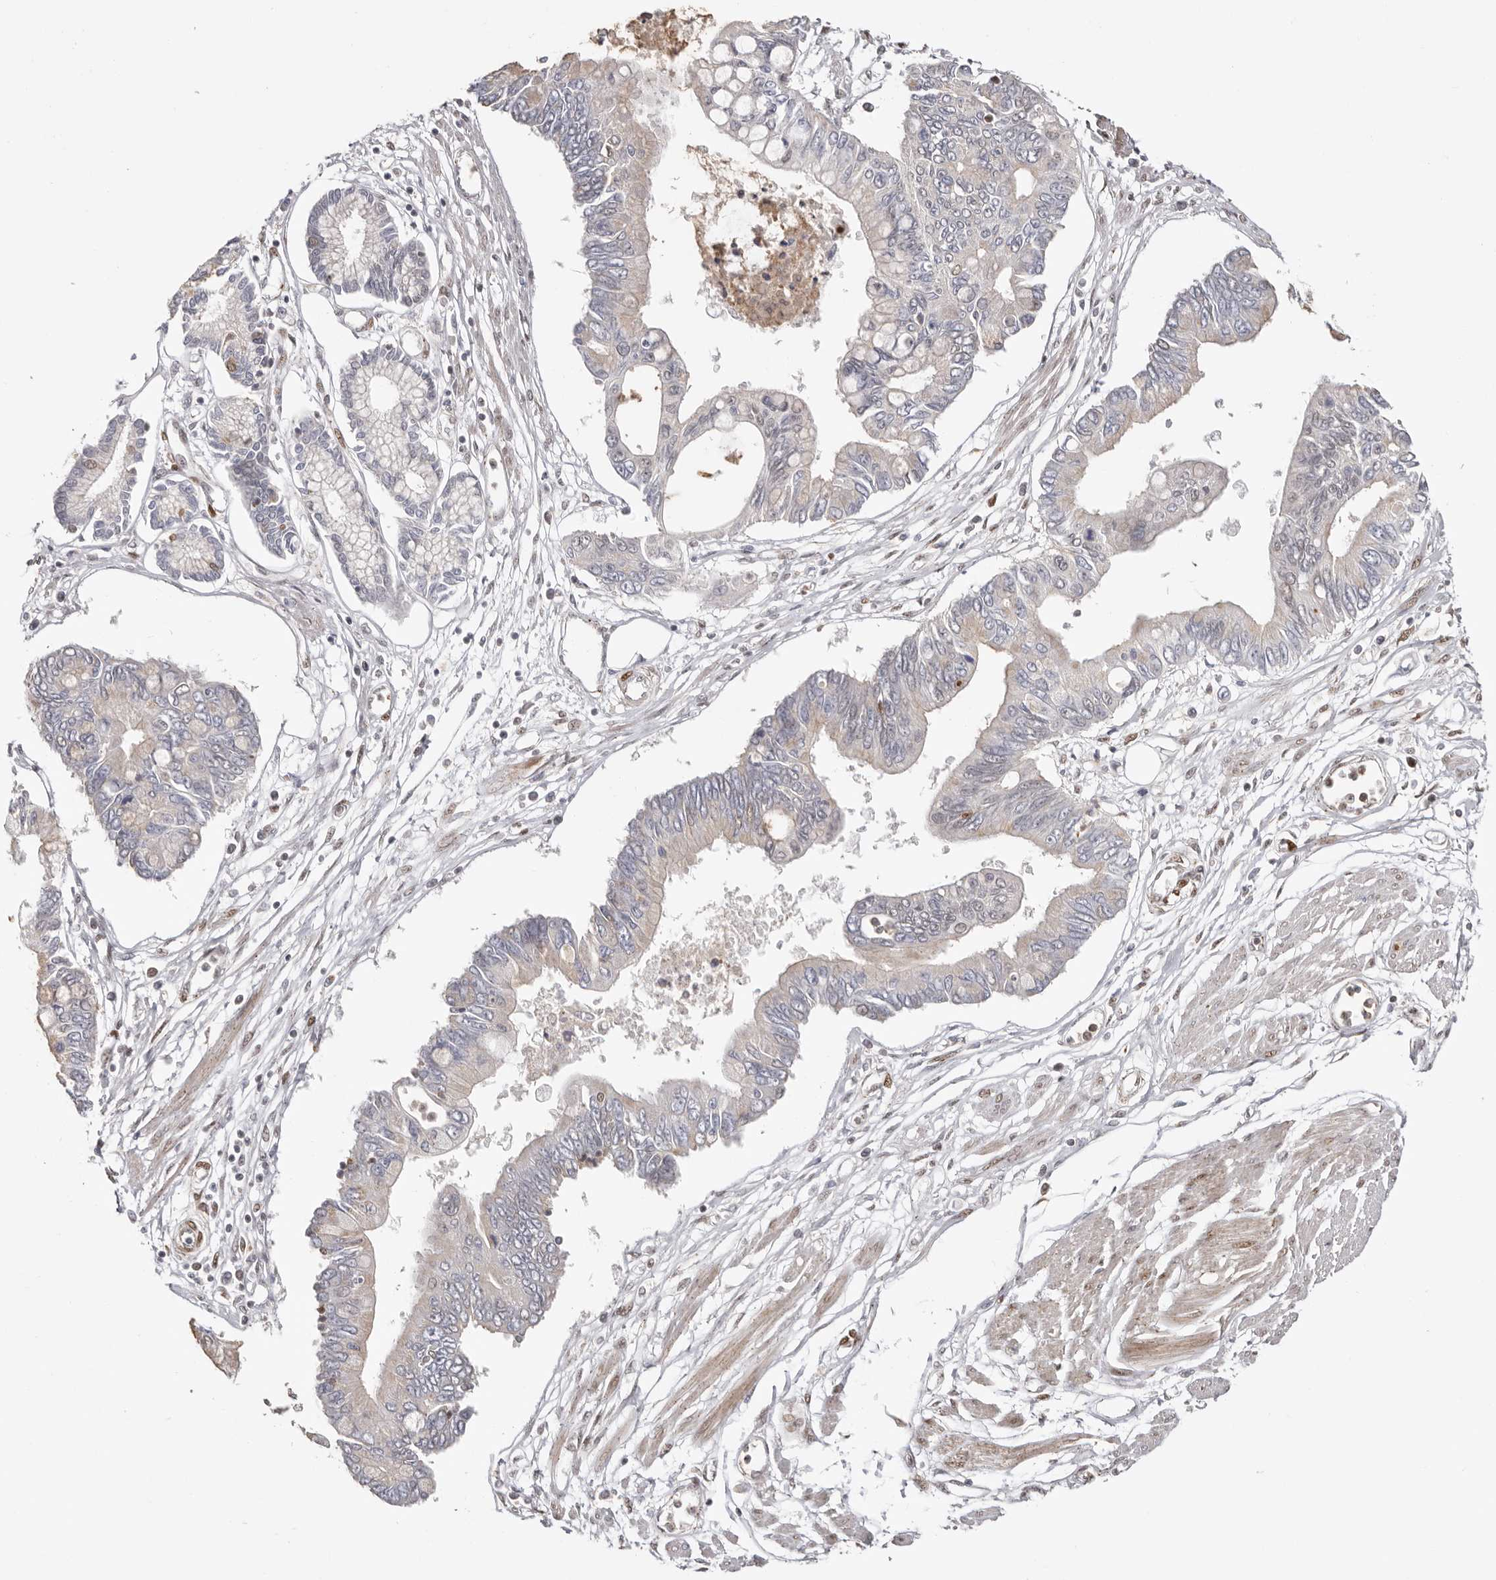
{"staining": {"intensity": "negative", "quantity": "none", "location": "none"}, "tissue": "pancreatic cancer", "cell_type": "Tumor cells", "image_type": "cancer", "snomed": [{"axis": "morphology", "description": "Adenocarcinoma, NOS"}, {"axis": "topography", "description": "Pancreas"}], "caption": "Tumor cells are negative for protein expression in human adenocarcinoma (pancreatic).", "gene": "SMAD7", "patient": {"sex": "female", "age": 77}}